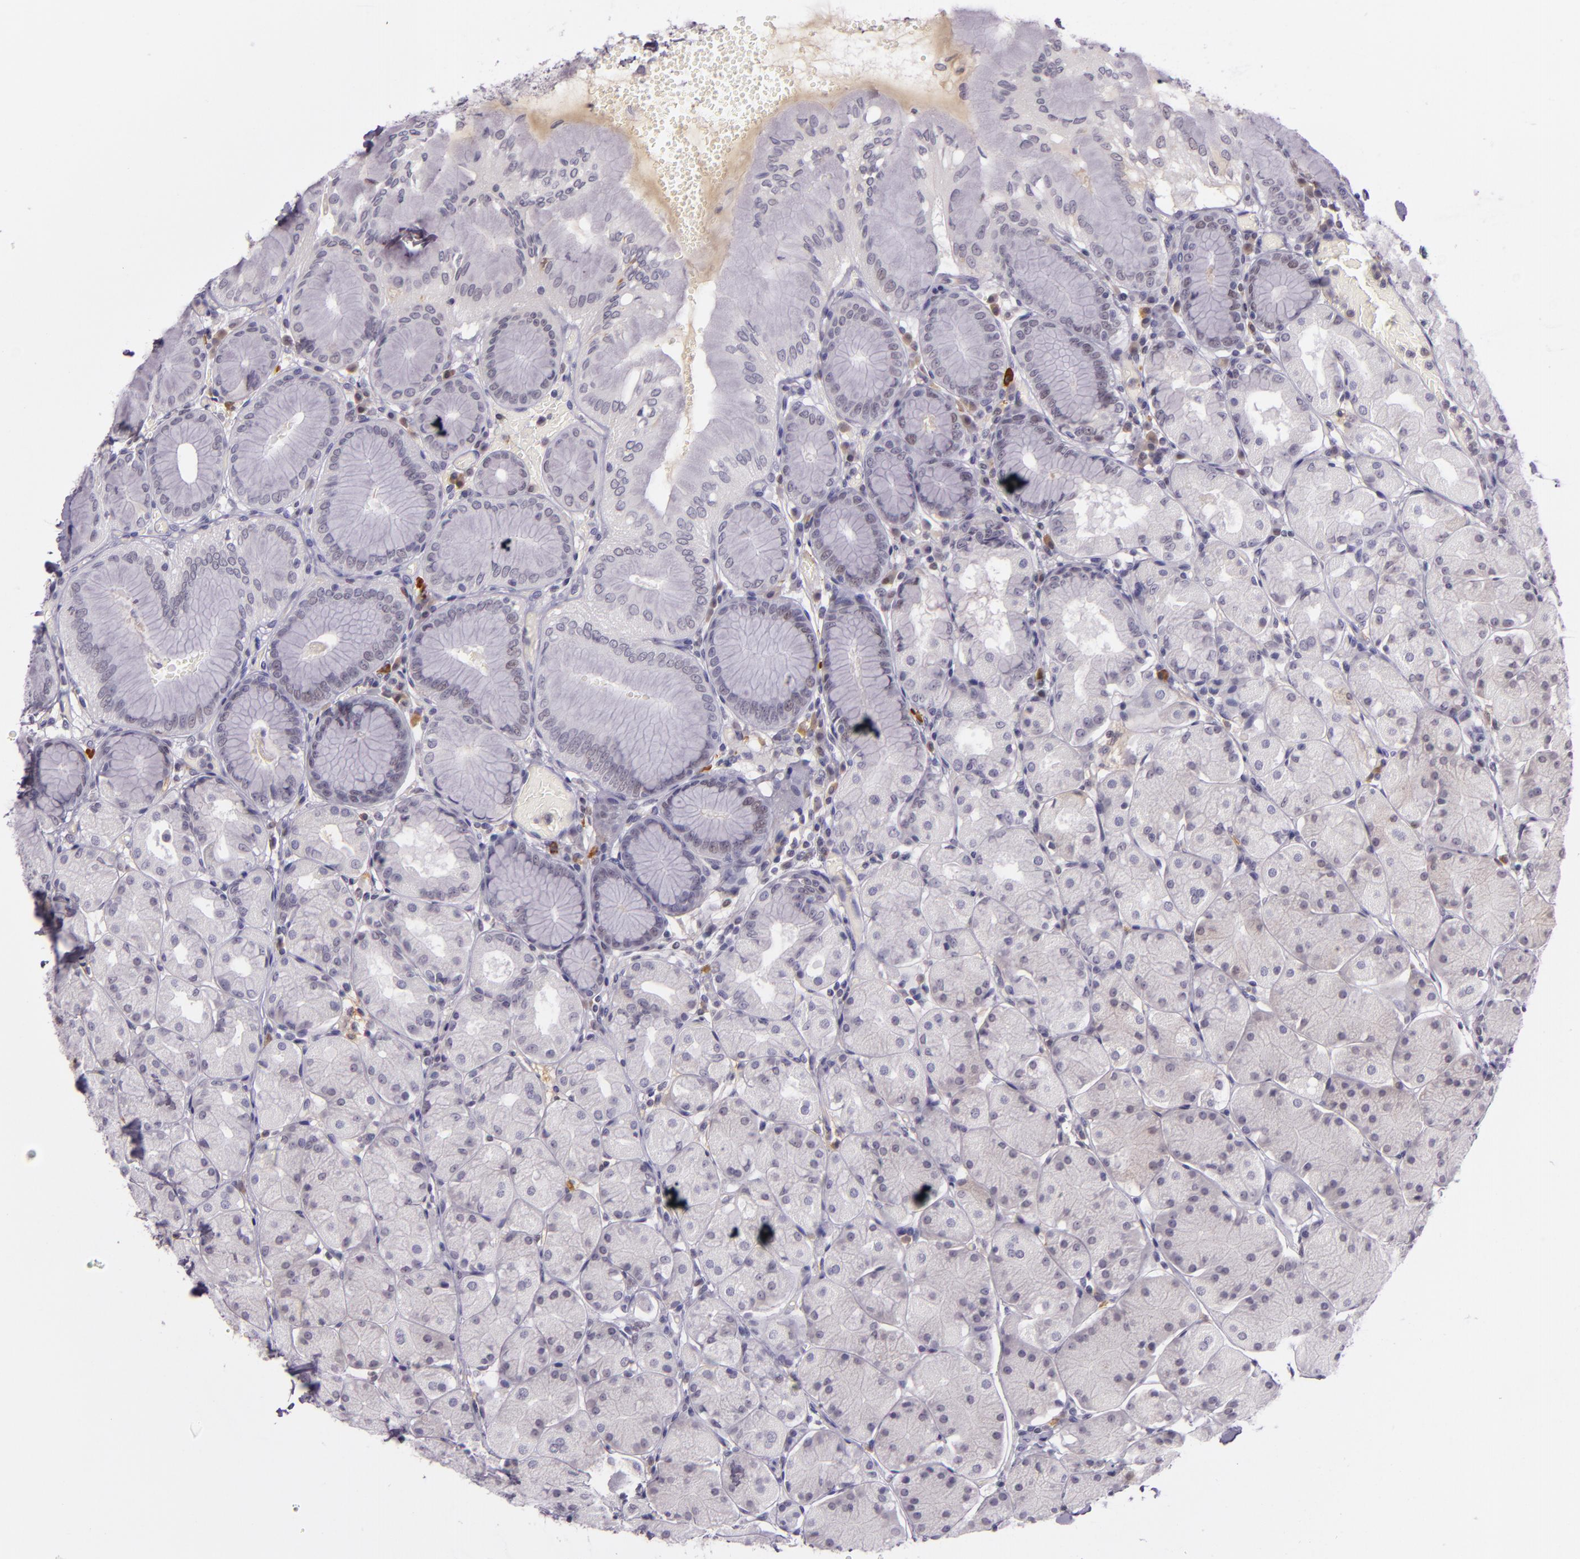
{"staining": {"intensity": "negative", "quantity": "none", "location": "none"}, "tissue": "stomach", "cell_type": "Glandular cells", "image_type": "normal", "snomed": [{"axis": "morphology", "description": "Normal tissue, NOS"}, {"axis": "topography", "description": "Stomach, upper"}, {"axis": "topography", "description": "Stomach"}], "caption": "This is an immunohistochemistry micrograph of benign stomach. There is no positivity in glandular cells.", "gene": "CHEK2", "patient": {"sex": "male", "age": 76}}